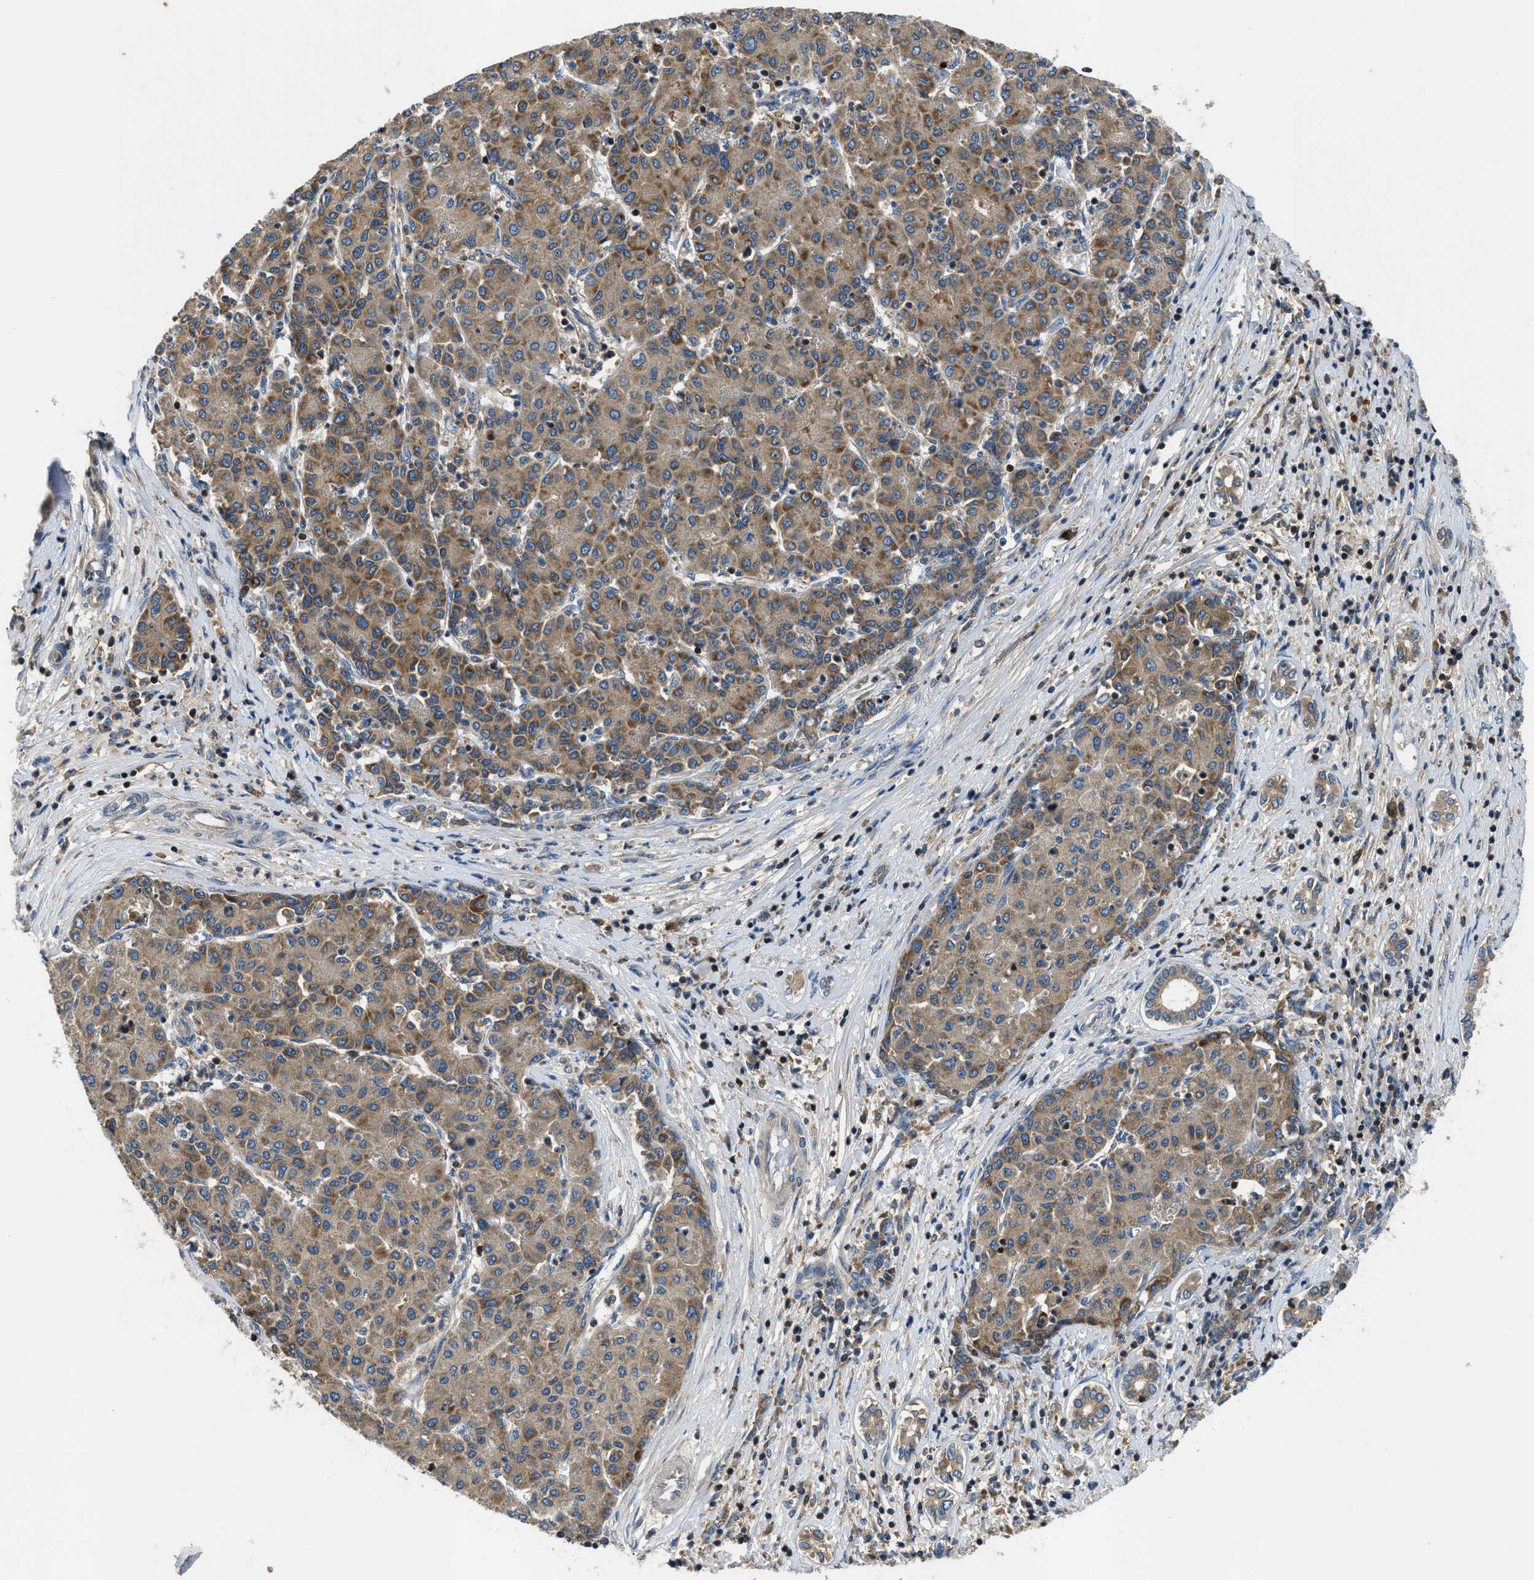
{"staining": {"intensity": "moderate", "quantity": ">75%", "location": "cytoplasmic/membranous"}, "tissue": "liver cancer", "cell_type": "Tumor cells", "image_type": "cancer", "snomed": [{"axis": "morphology", "description": "Carcinoma, Hepatocellular, NOS"}, {"axis": "topography", "description": "Liver"}], "caption": "Protein positivity by IHC shows moderate cytoplasmic/membranous expression in approximately >75% of tumor cells in liver cancer.", "gene": "PAFAH2", "patient": {"sex": "male", "age": 65}}